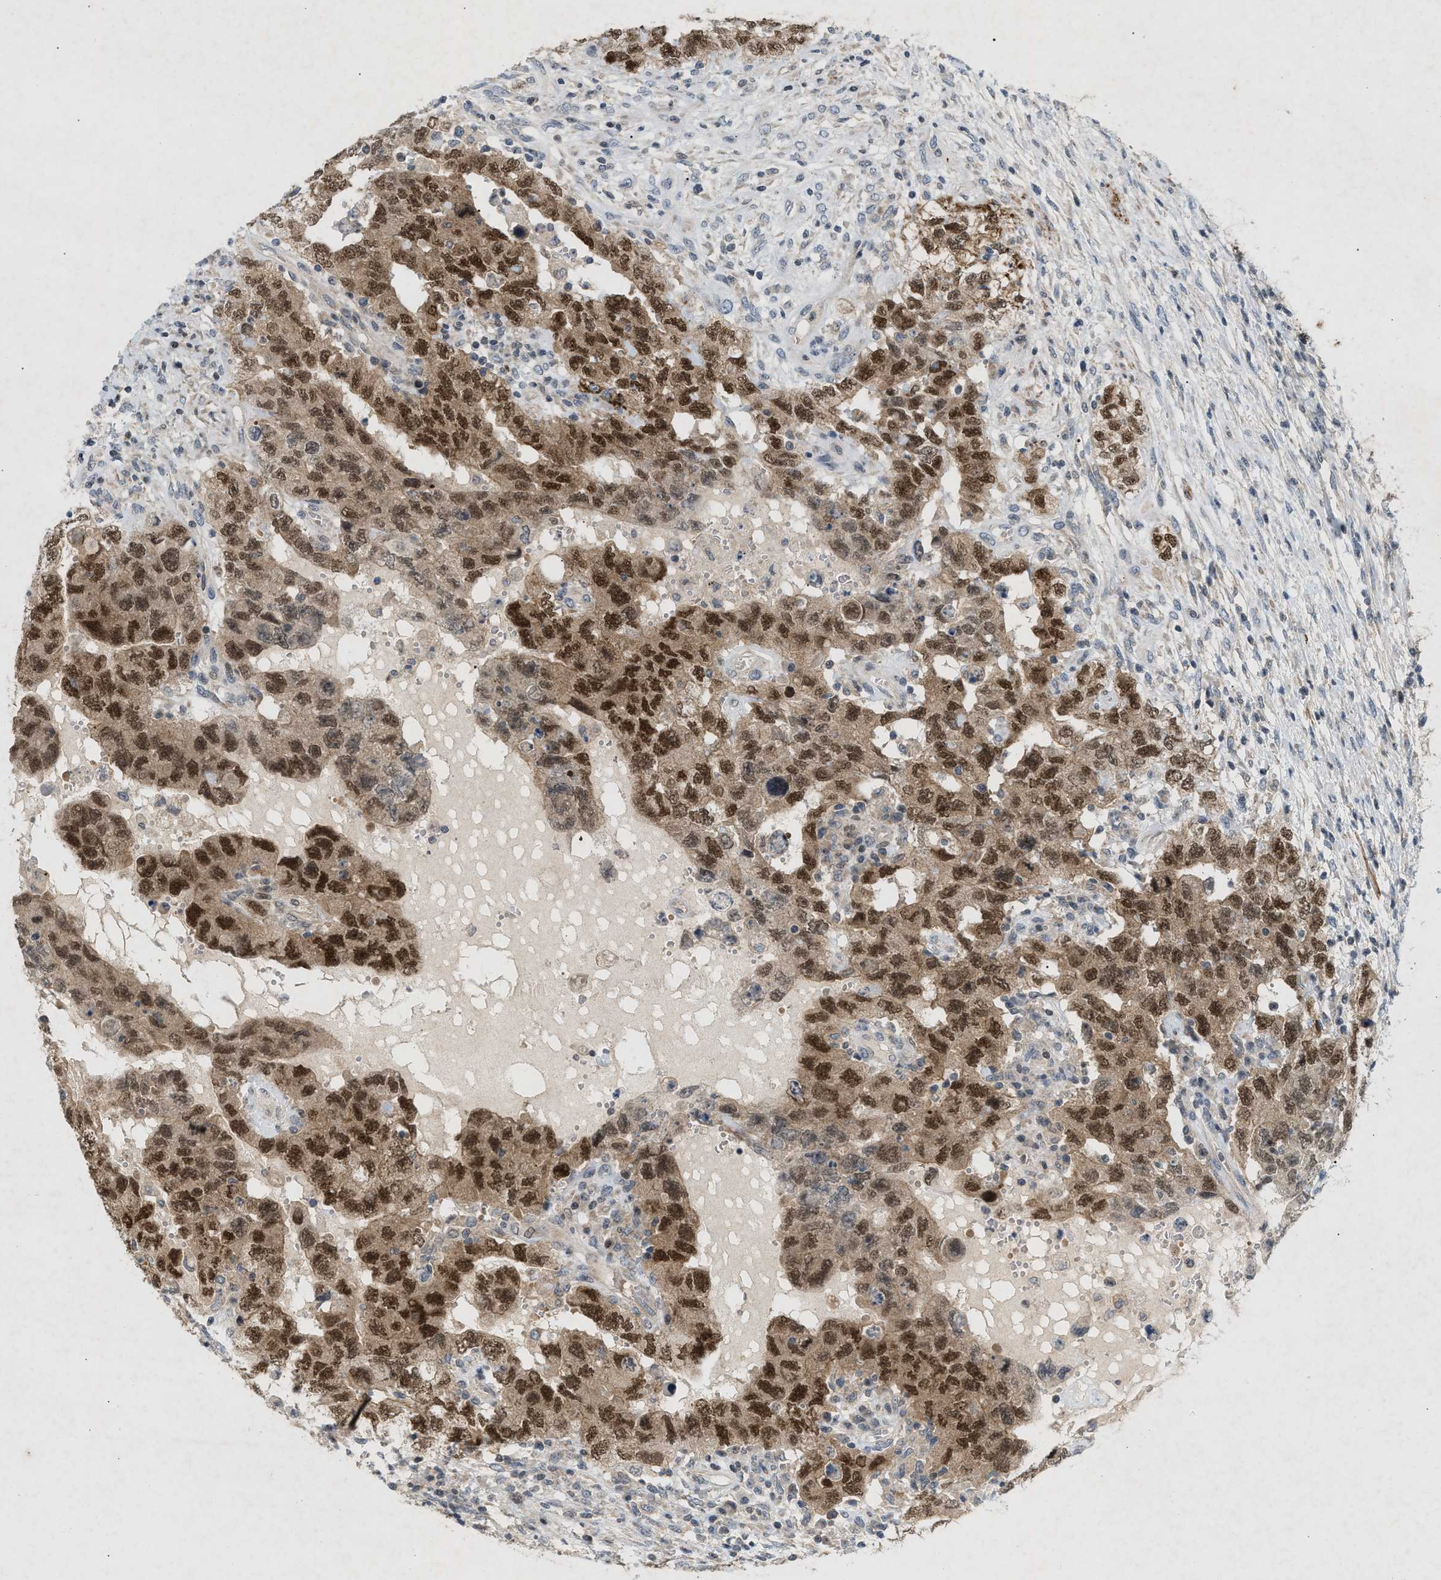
{"staining": {"intensity": "strong", "quantity": ">75%", "location": "cytoplasmic/membranous,nuclear"}, "tissue": "testis cancer", "cell_type": "Tumor cells", "image_type": "cancer", "snomed": [{"axis": "morphology", "description": "Carcinoma, Embryonal, NOS"}, {"axis": "topography", "description": "Testis"}], "caption": "Protein positivity by immunohistochemistry (IHC) displays strong cytoplasmic/membranous and nuclear positivity in approximately >75% of tumor cells in embryonal carcinoma (testis).", "gene": "ZPR1", "patient": {"sex": "male", "age": 26}}